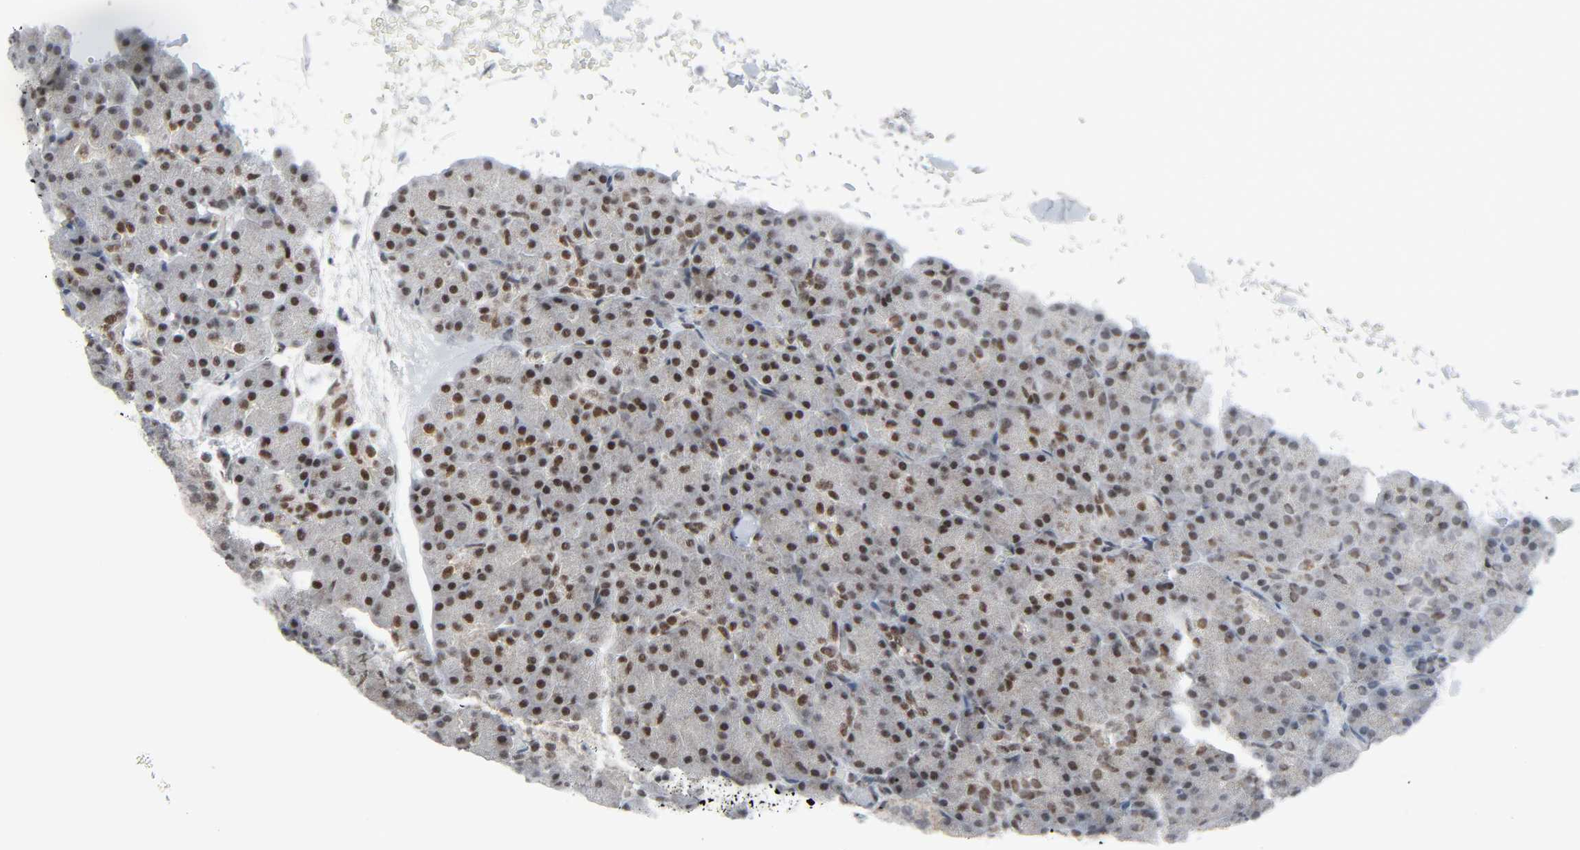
{"staining": {"intensity": "strong", "quantity": ">75%", "location": "nuclear"}, "tissue": "pancreas", "cell_type": "Exocrine glandular cells", "image_type": "normal", "snomed": [{"axis": "morphology", "description": "Normal tissue, NOS"}, {"axis": "topography", "description": "Pancreas"}], "caption": "Human pancreas stained with a brown dye demonstrates strong nuclear positive positivity in approximately >75% of exocrine glandular cells.", "gene": "CDK7", "patient": {"sex": "female", "age": 43}}